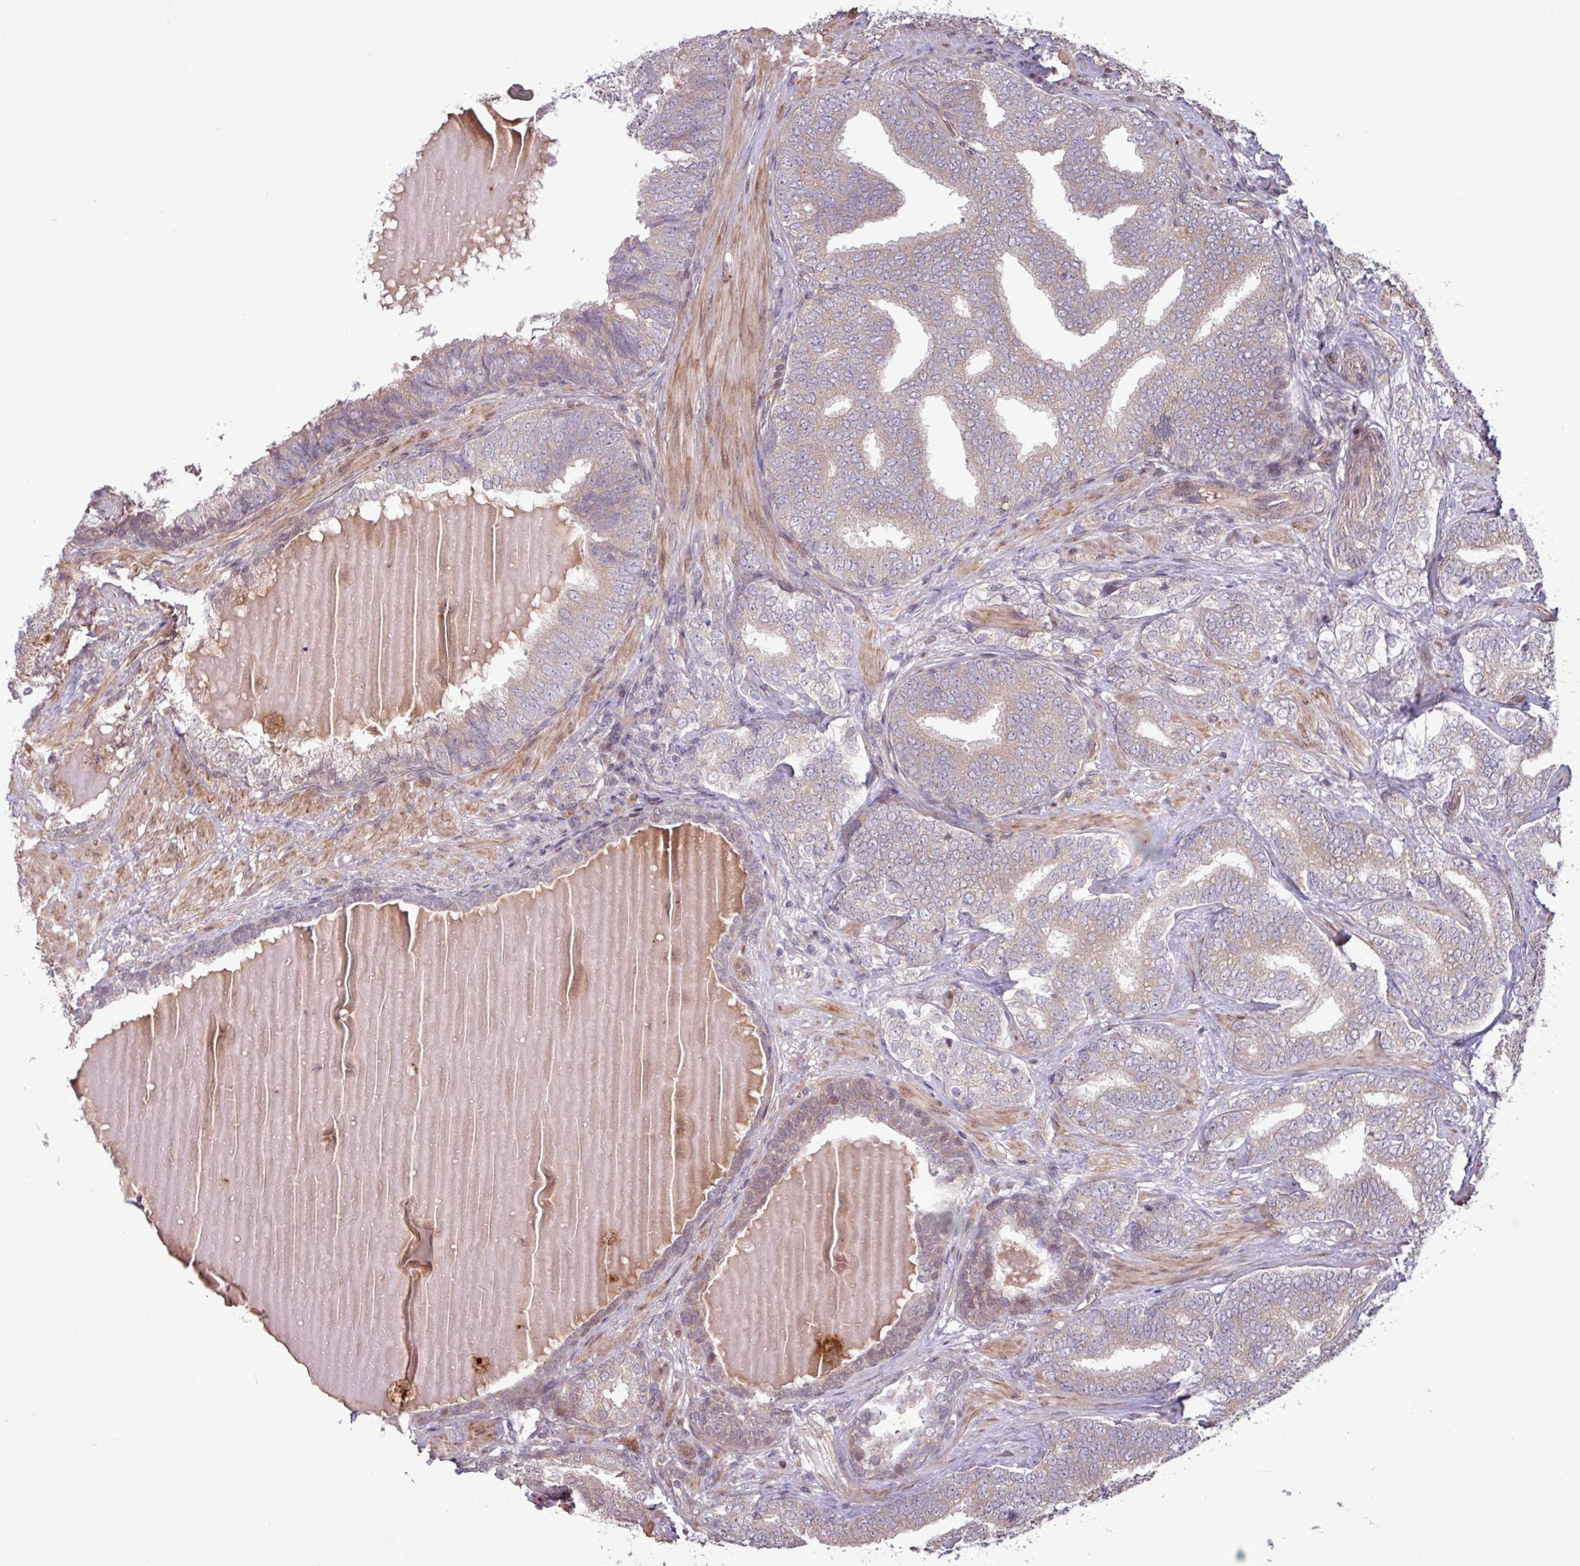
{"staining": {"intensity": "weak", "quantity": ">75%", "location": "cytoplasmic/membranous"}, "tissue": "prostate cancer", "cell_type": "Tumor cells", "image_type": "cancer", "snomed": [{"axis": "morphology", "description": "Adenocarcinoma, High grade"}, {"axis": "topography", "description": "Prostate"}], "caption": "Weak cytoplasmic/membranous protein expression is present in about >75% of tumor cells in high-grade adenocarcinoma (prostate).", "gene": "PDPR", "patient": {"sex": "male", "age": 72}}